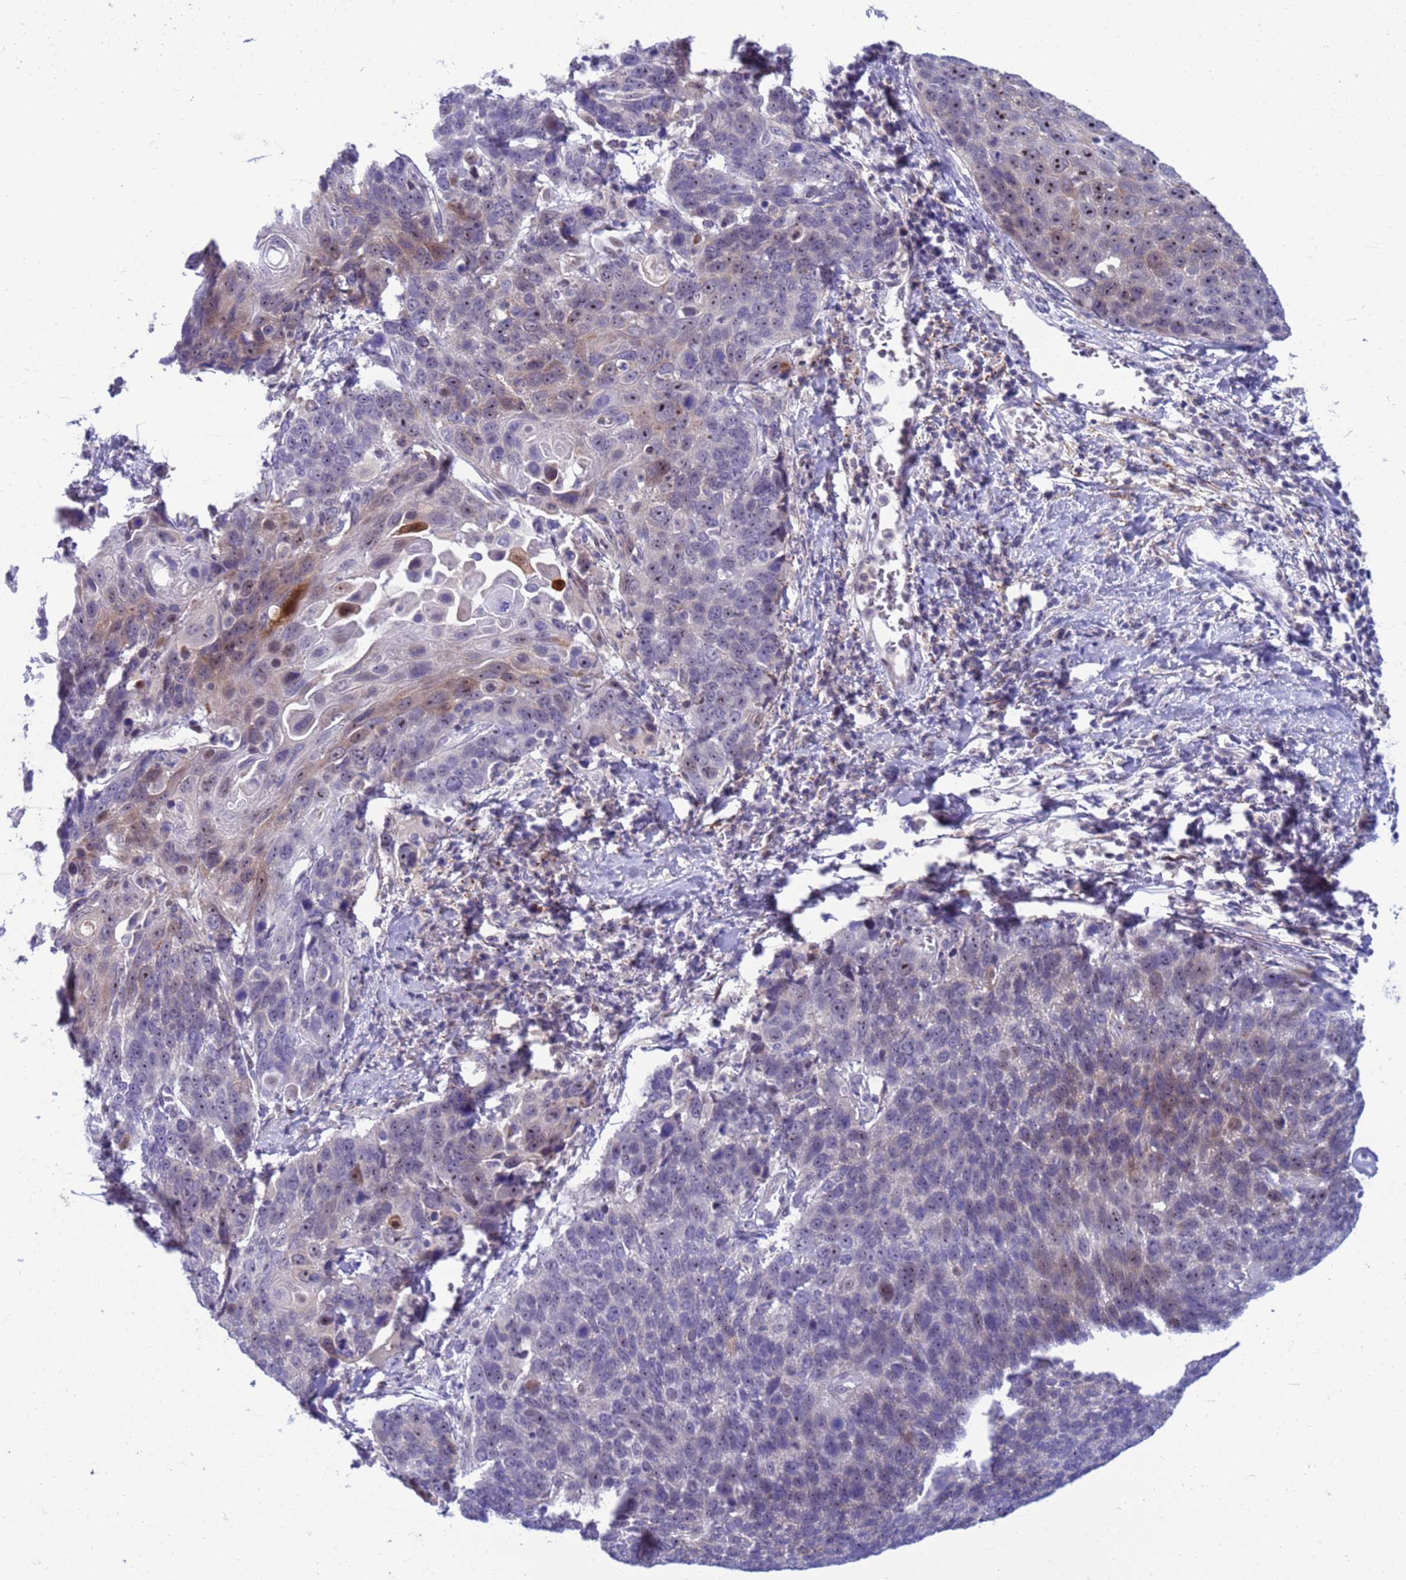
{"staining": {"intensity": "strong", "quantity": "25%-75%", "location": "nuclear"}, "tissue": "lung cancer", "cell_type": "Tumor cells", "image_type": "cancer", "snomed": [{"axis": "morphology", "description": "Squamous cell carcinoma, NOS"}, {"axis": "topography", "description": "Lung"}], "caption": "Brown immunohistochemical staining in lung cancer shows strong nuclear positivity in approximately 25%-75% of tumor cells.", "gene": "LRATD1", "patient": {"sex": "male", "age": 66}}